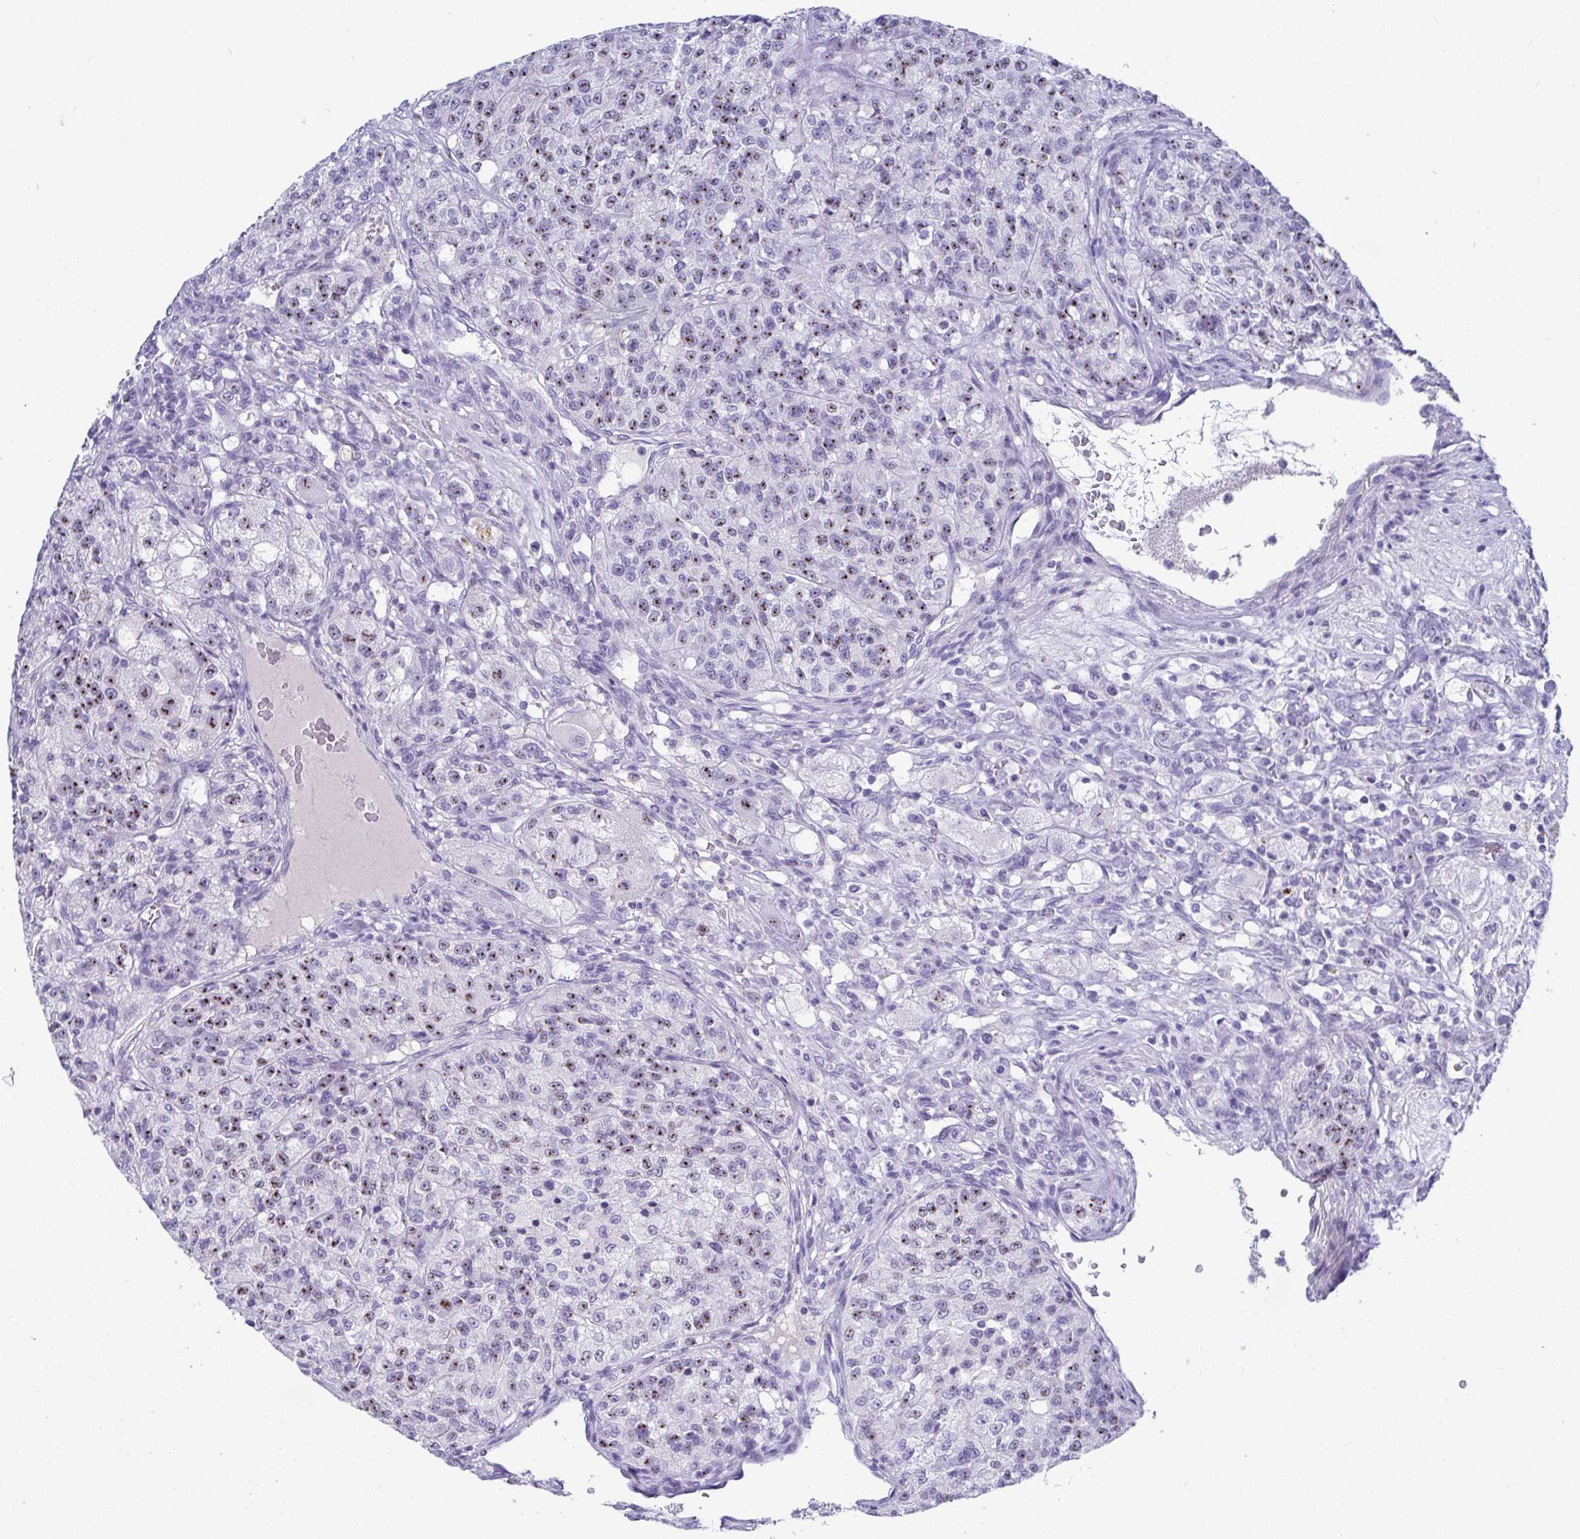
{"staining": {"intensity": "moderate", "quantity": "25%-75%", "location": "nuclear"}, "tissue": "renal cancer", "cell_type": "Tumor cells", "image_type": "cancer", "snomed": [{"axis": "morphology", "description": "Adenocarcinoma, NOS"}, {"axis": "topography", "description": "Kidney"}], "caption": "Tumor cells show moderate nuclear staining in about 25%-75% of cells in adenocarcinoma (renal).", "gene": "TMEM241", "patient": {"sex": "female", "age": 63}}